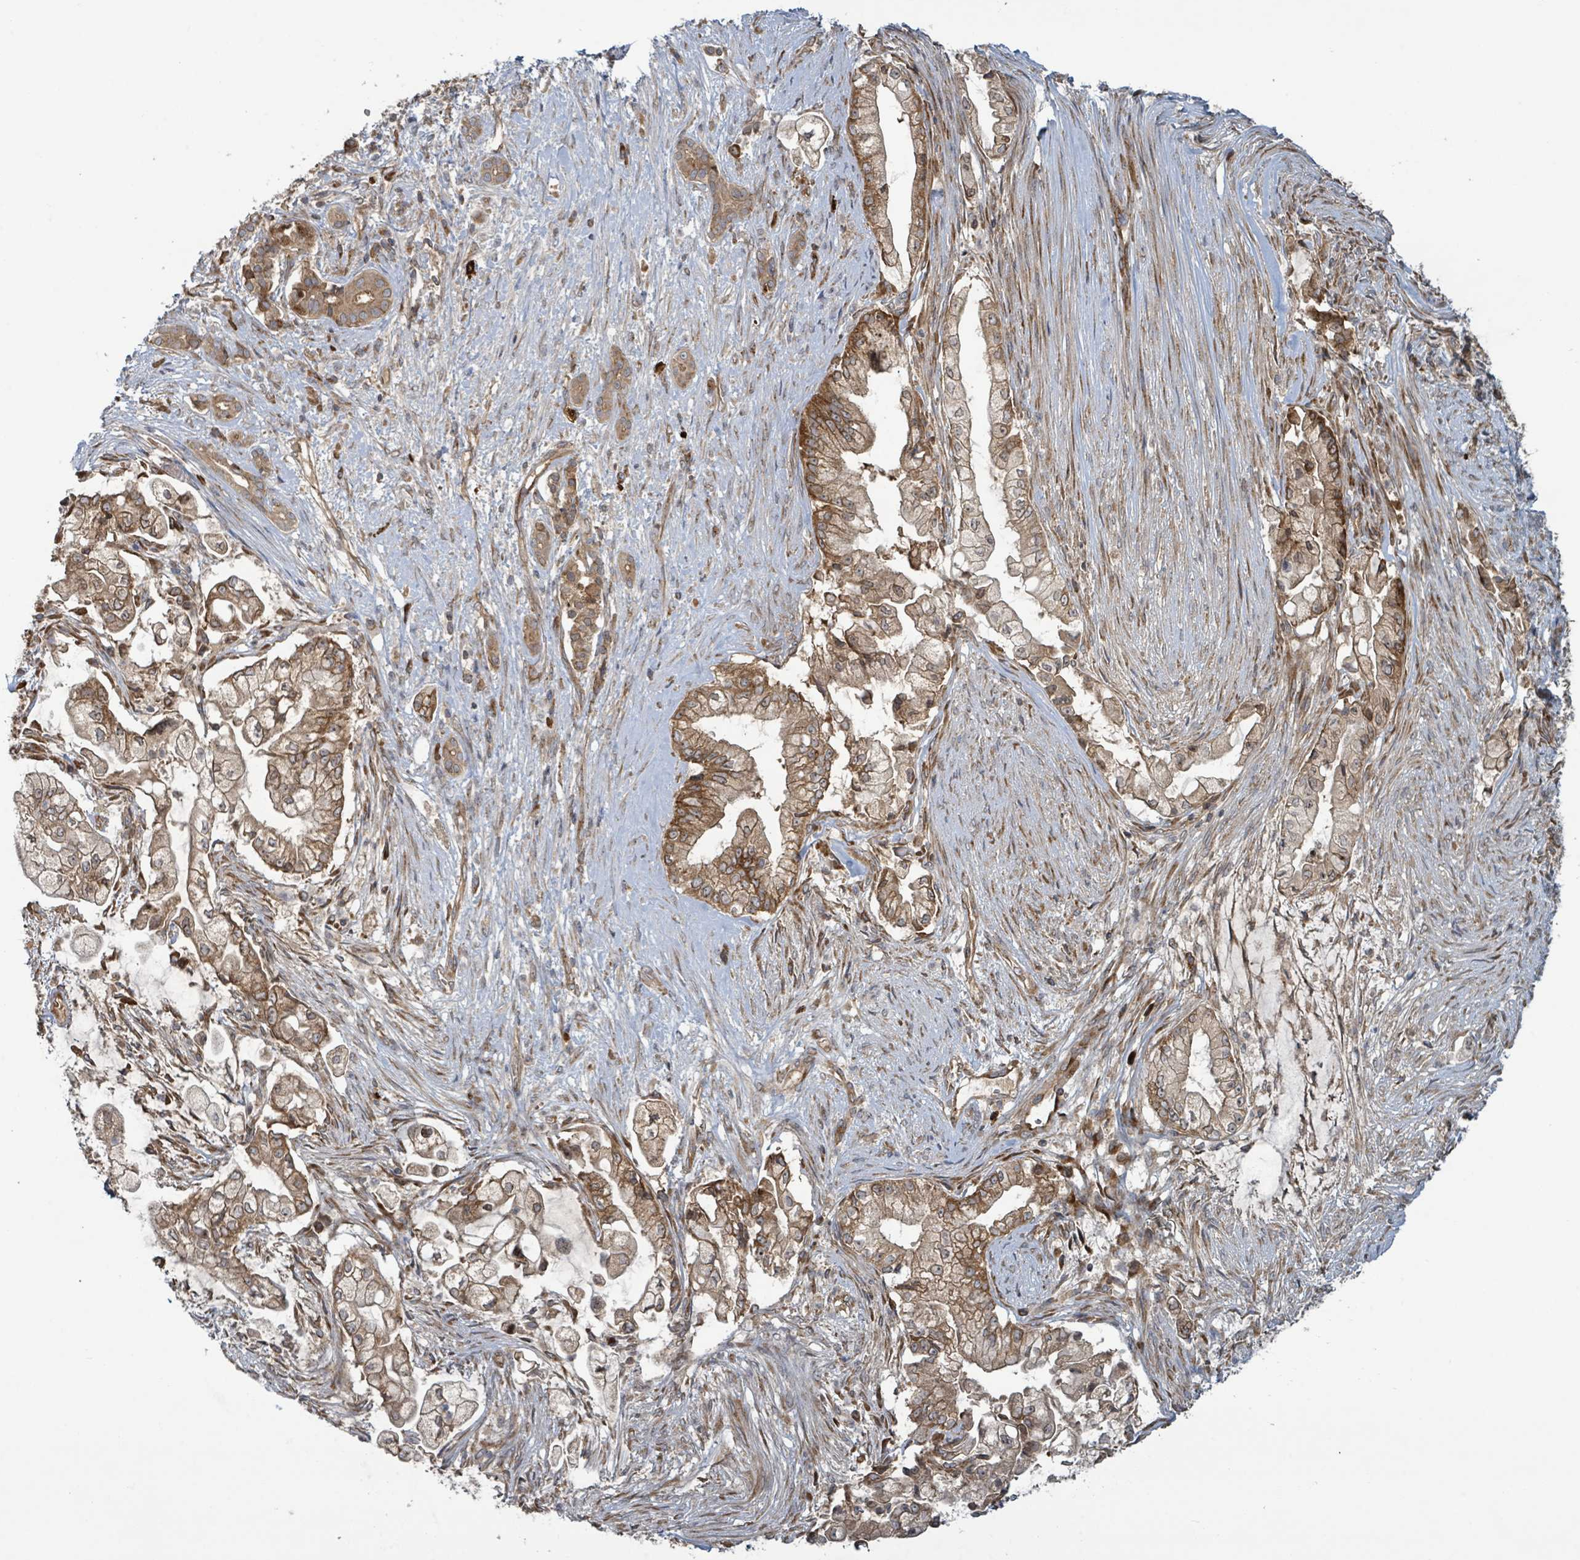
{"staining": {"intensity": "moderate", "quantity": ">75%", "location": "cytoplasmic/membranous"}, "tissue": "pancreatic cancer", "cell_type": "Tumor cells", "image_type": "cancer", "snomed": [{"axis": "morphology", "description": "Adenocarcinoma, NOS"}, {"axis": "topography", "description": "Pancreas"}], "caption": "Pancreatic adenocarcinoma stained with a brown dye demonstrates moderate cytoplasmic/membranous positive positivity in about >75% of tumor cells.", "gene": "OR51E1", "patient": {"sex": "female", "age": 69}}